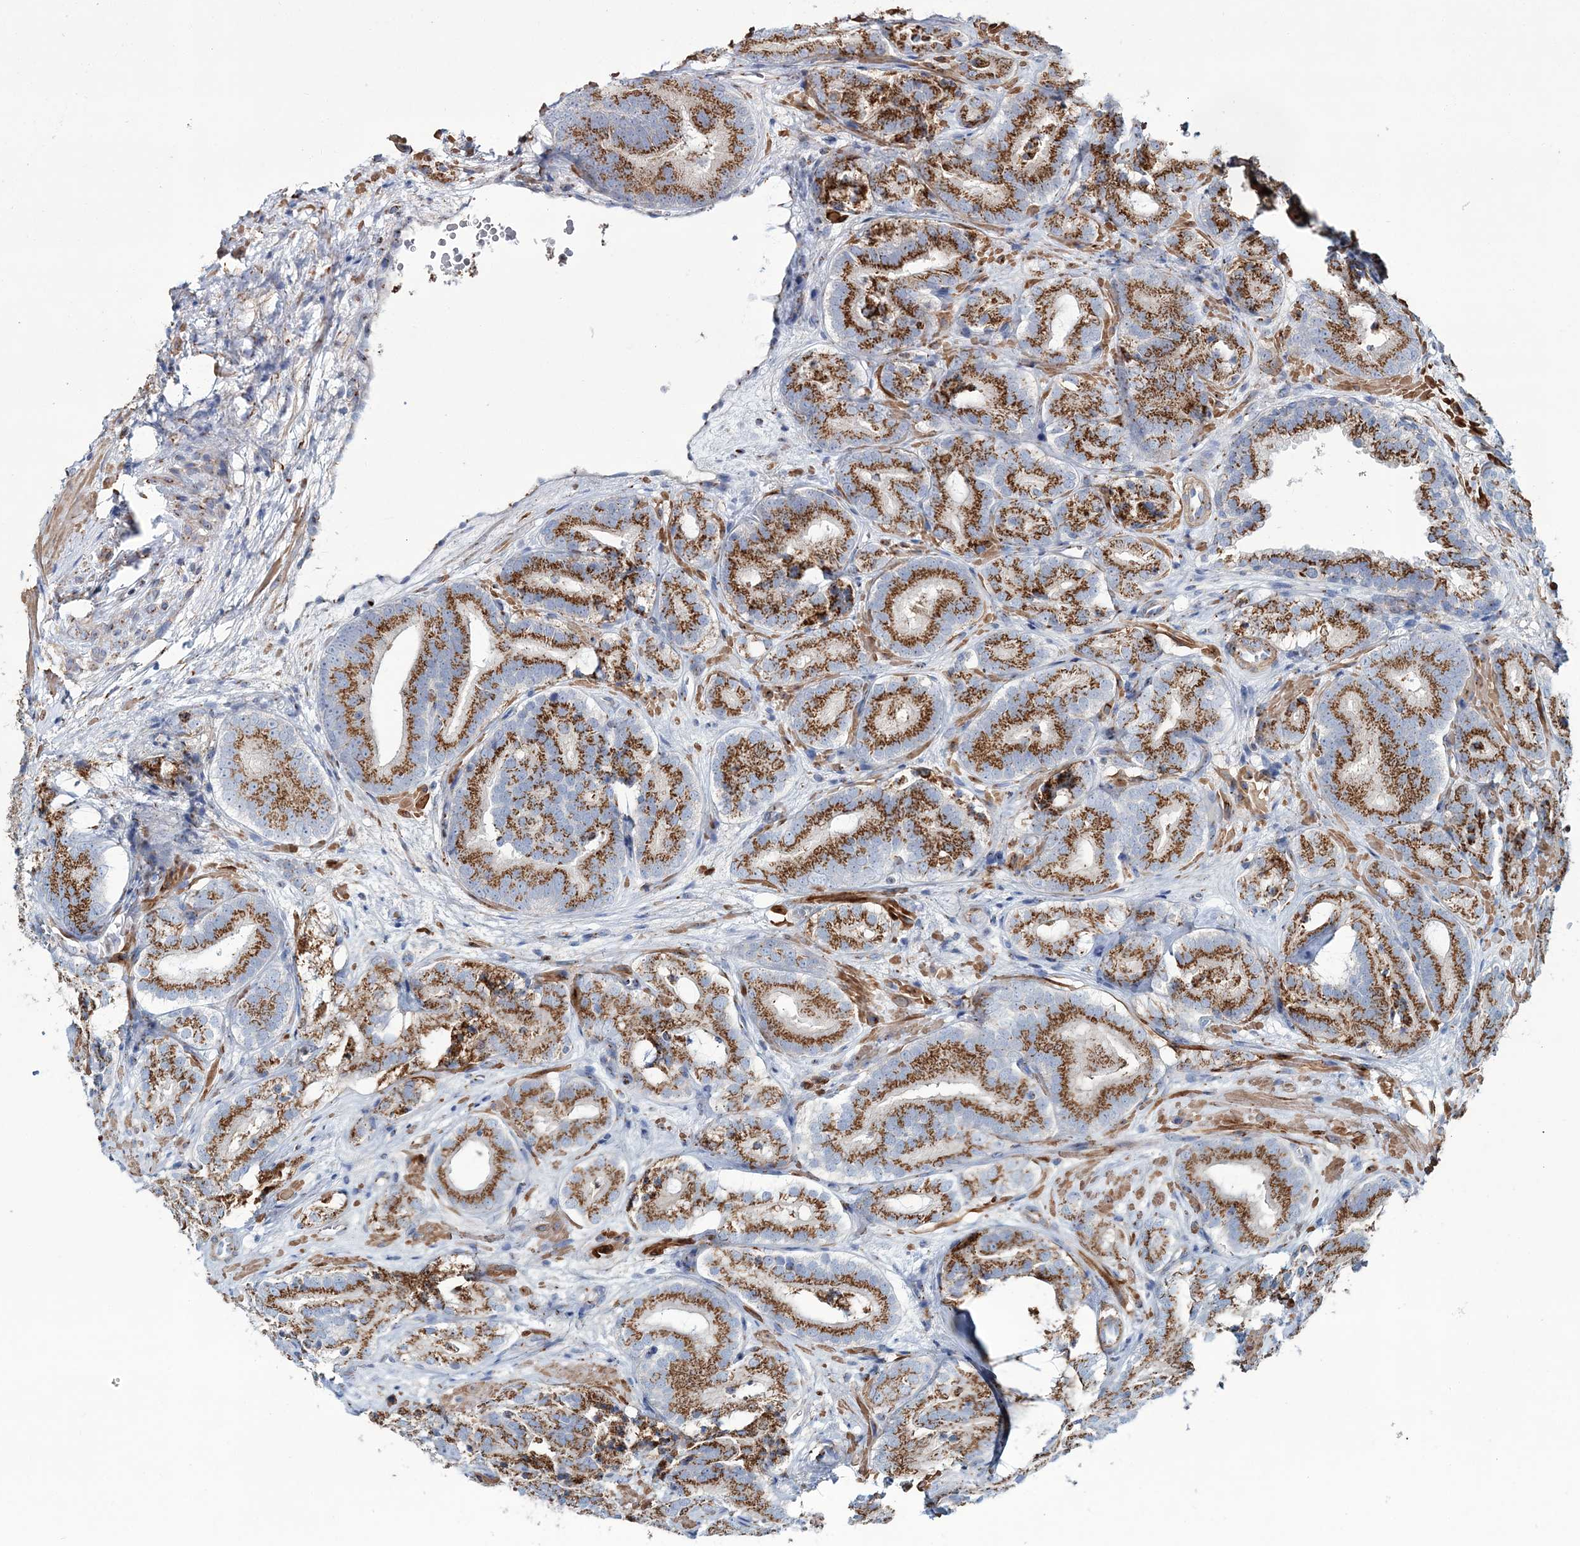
{"staining": {"intensity": "strong", "quantity": ">75%", "location": "cytoplasmic/membranous"}, "tissue": "prostate cancer", "cell_type": "Tumor cells", "image_type": "cancer", "snomed": [{"axis": "morphology", "description": "Adenocarcinoma, High grade"}, {"axis": "topography", "description": "Prostate"}], "caption": "Tumor cells exhibit high levels of strong cytoplasmic/membranous positivity in approximately >75% of cells in human prostate high-grade adenocarcinoma. Nuclei are stained in blue.", "gene": "MAN1A2", "patient": {"sex": "male", "age": 57}}